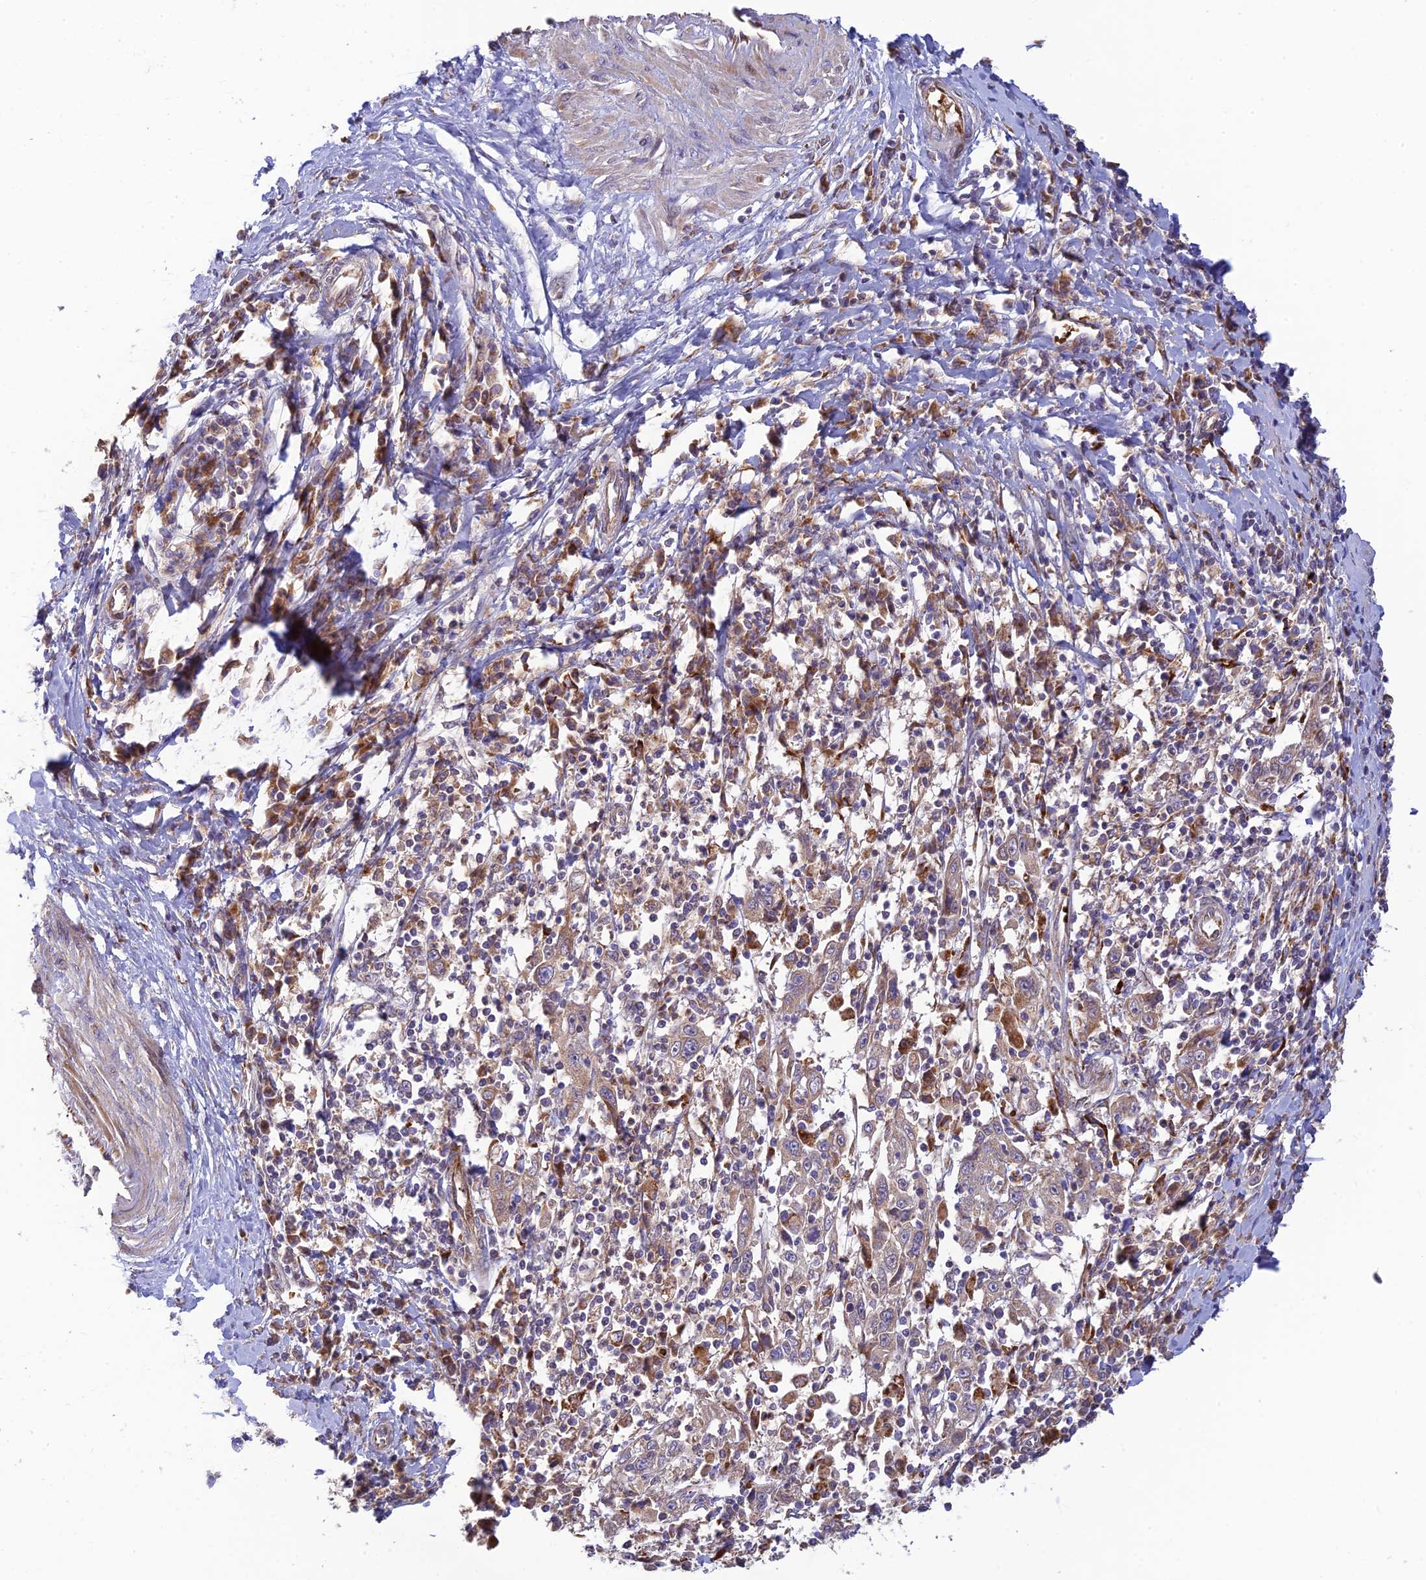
{"staining": {"intensity": "weak", "quantity": "<25%", "location": "cytoplasmic/membranous"}, "tissue": "cervical cancer", "cell_type": "Tumor cells", "image_type": "cancer", "snomed": [{"axis": "morphology", "description": "Squamous cell carcinoma, NOS"}, {"axis": "topography", "description": "Cervix"}], "caption": "IHC histopathology image of neoplastic tissue: cervical squamous cell carcinoma stained with DAB (3,3'-diaminobenzidine) exhibits no significant protein staining in tumor cells.", "gene": "UFSP2", "patient": {"sex": "female", "age": 46}}